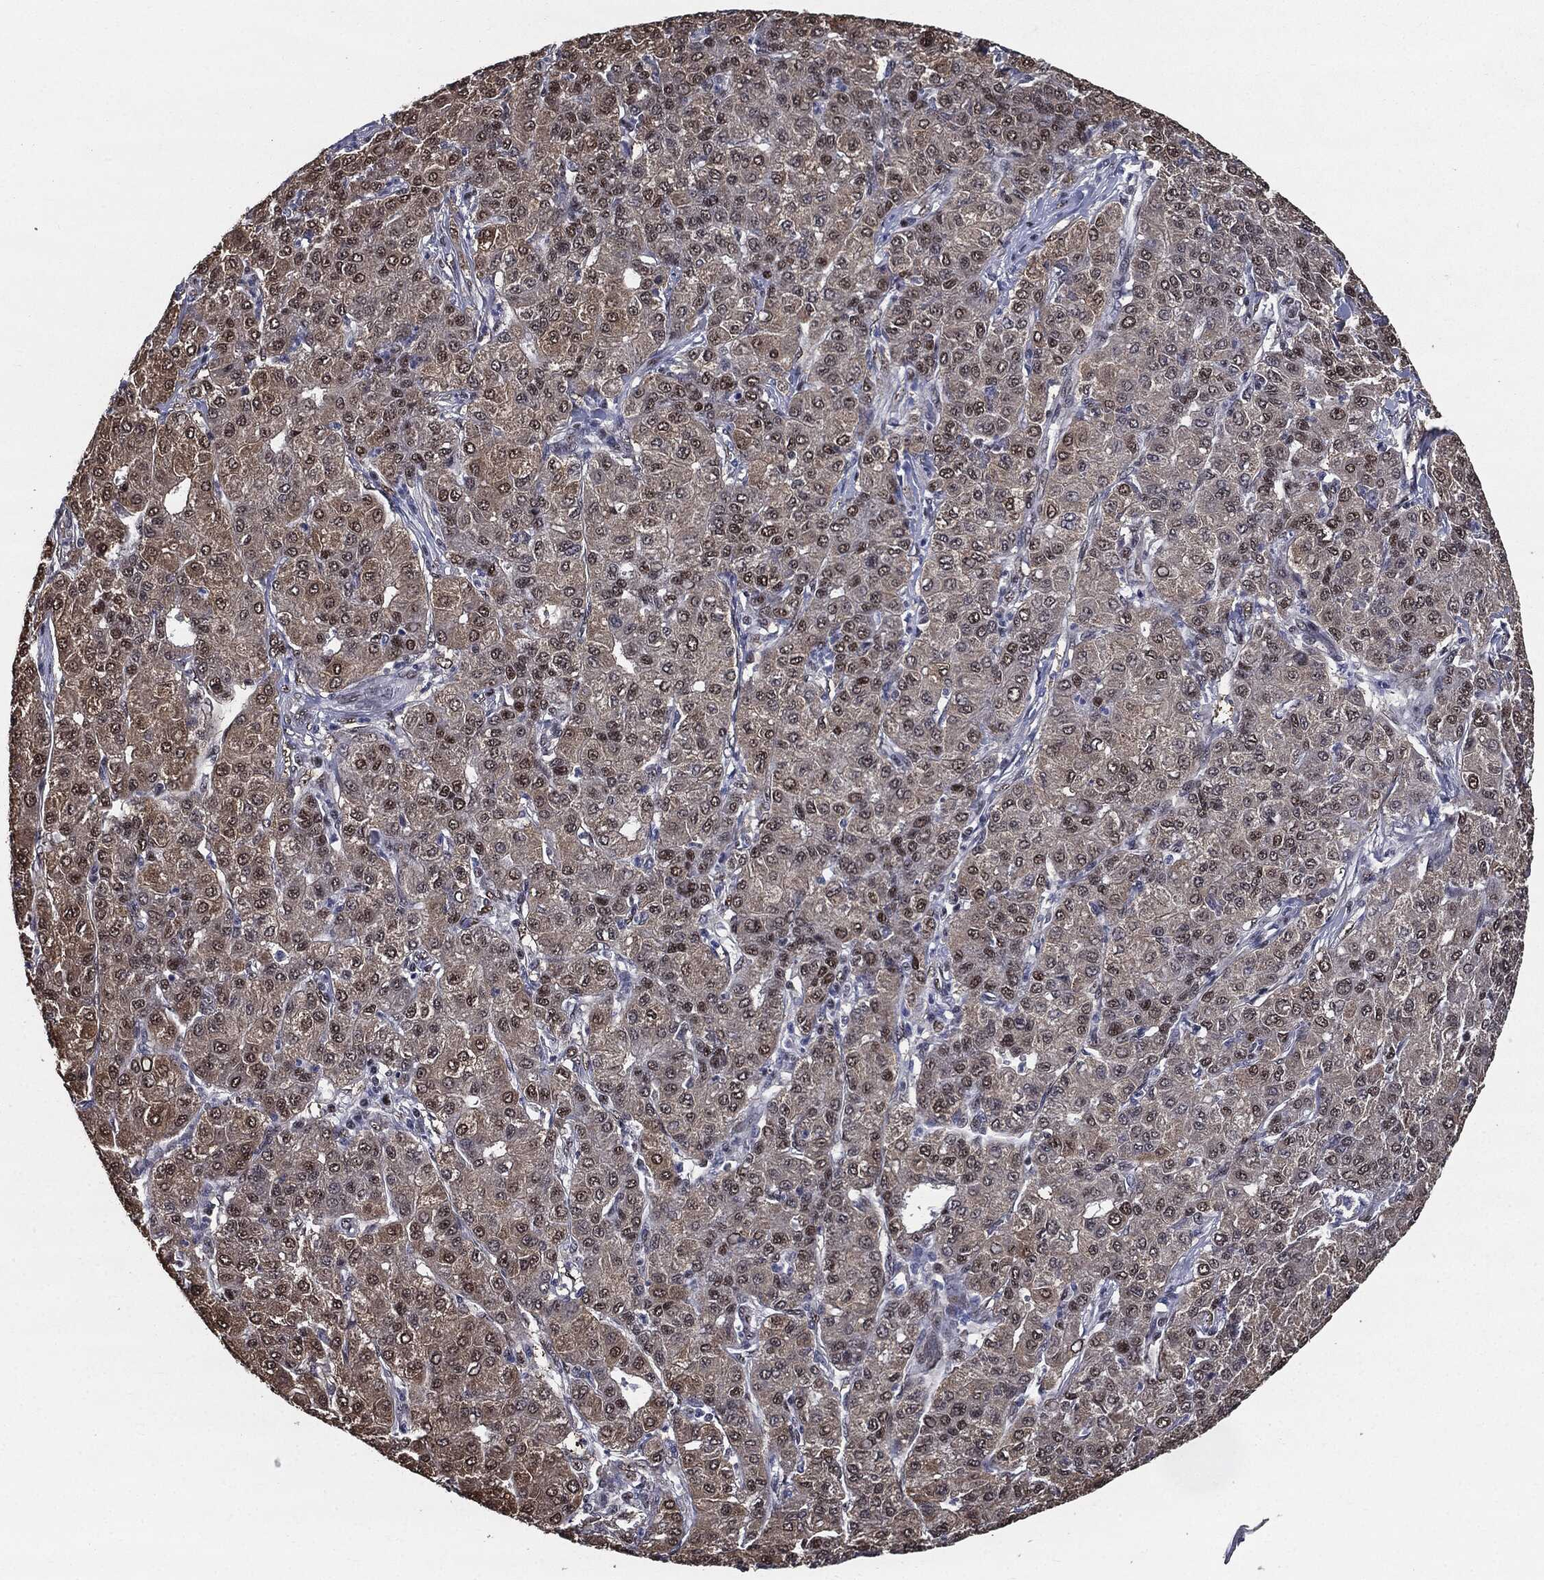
{"staining": {"intensity": "moderate", "quantity": "25%-75%", "location": "cytoplasmic/membranous,nuclear"}, "tissue": "liver cancer", "cell_type": "Tumor cells", "image_type": "cancer", "snomed": [{"axis": "morphology", "description": "Carcinoma, Hepatocellular, NOS"}, {"axis": "topography", "description": "Liver"}], "caption": "Tumor cells reveal medium levels of moderate cytoplasmic/membranous and nuclear expression in about 25%-75% of cells in human liver cancer. (DAB IHC with brightfield microscopy, high magnification).", "gene": "JUN", "patient": {"sex": "male", "age": 65}}